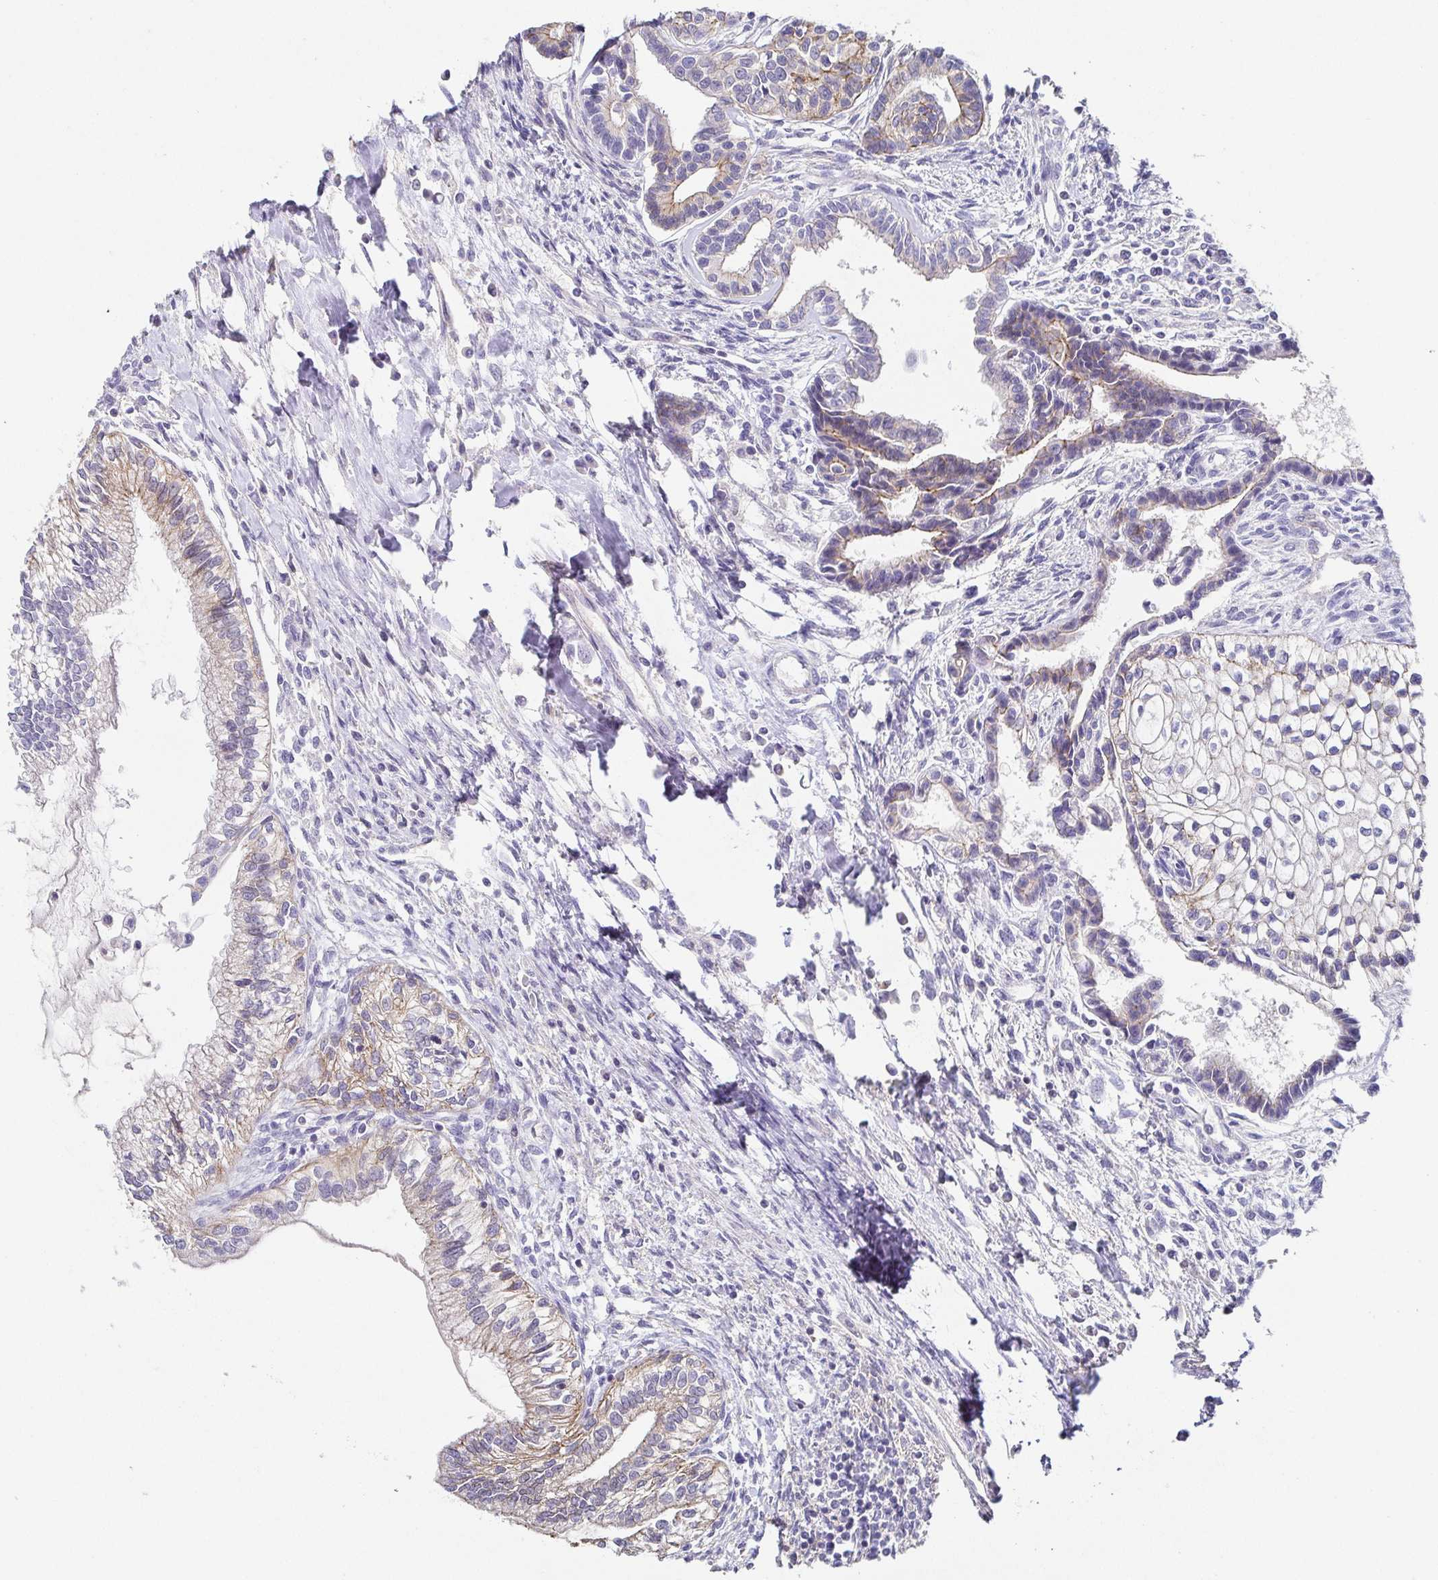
{"staining": {"intensity": "weak", "quantity": "25%-75%", "location": "cytoplasmic/membranous"}, "tissue": "testis cancer", "cell_type": "Tumor cells", "image_type": "cancer", "snomed": [{"axis": "morphology", "description": "Carcinoma, Embryonal, NOS"}, {"axis": "topography", "description": "Testis"}], "caption": "Protein expression analysis of human testis cancer (embryonal carcinoma) reveals weak cytoplasmic/membranous staining in about 25%-75% of tumor cells.", "gene": "PIWIL3", "patient": {"sex": "male", "age": 37}}